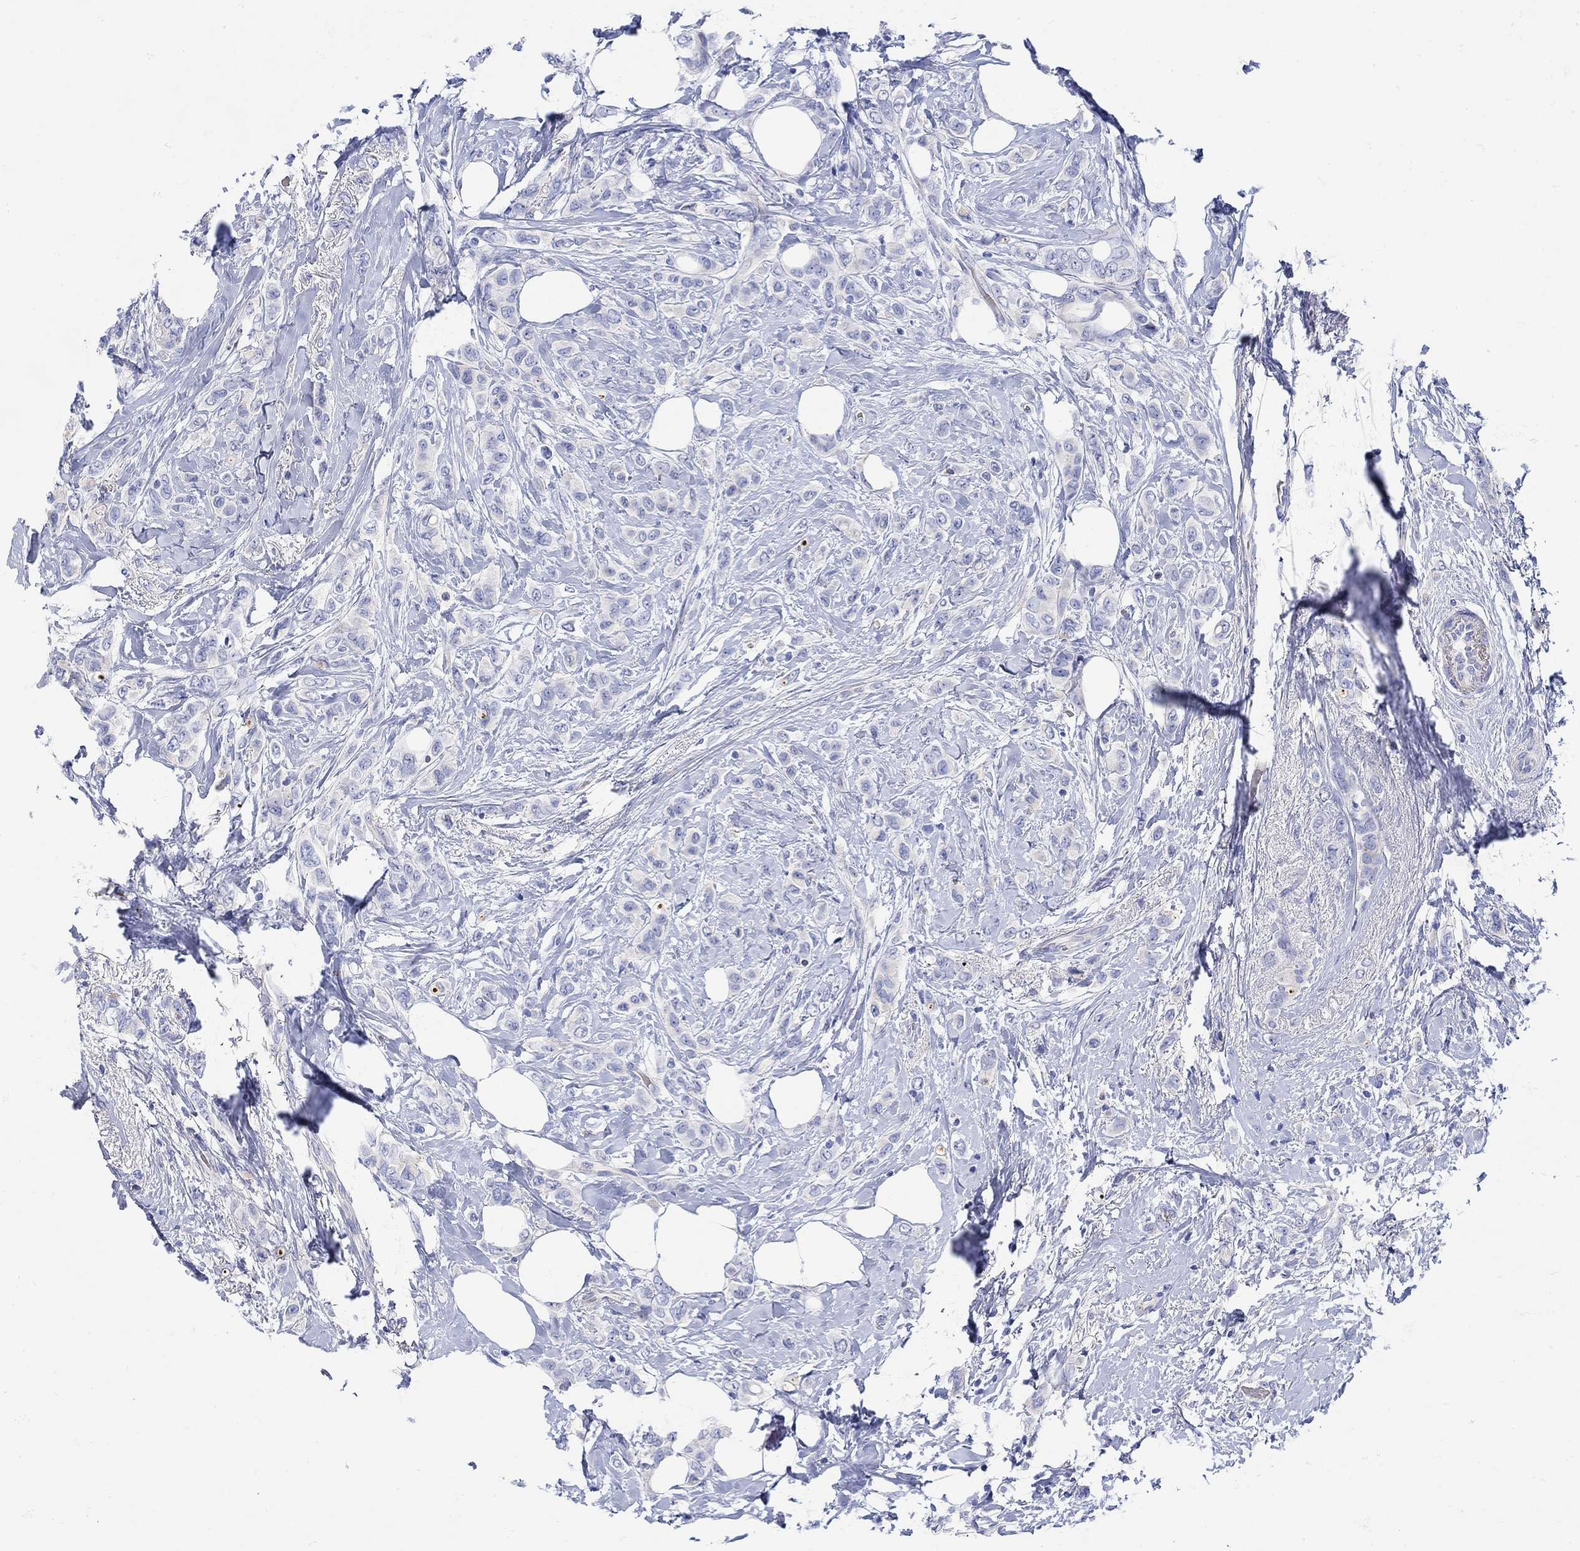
{"staining": {"intensity": "negative", "quantity": "none", "location": "none"}, "tissue": "breast cancer", "cell_type": "Tumor cells", "image_type": "cancer", "snomed": [{"axis": "morphology", "description": "Lobular carcinoma"}, {"axis": "topography", "description": "Breast"}], "caption": "Immunohistochemistry image of breast cancer stained for a protein (brown), which reveals no positivity in tumor cells.", "gene": "ANKMY1", "patient": {"sex": "female", "age": 66}}